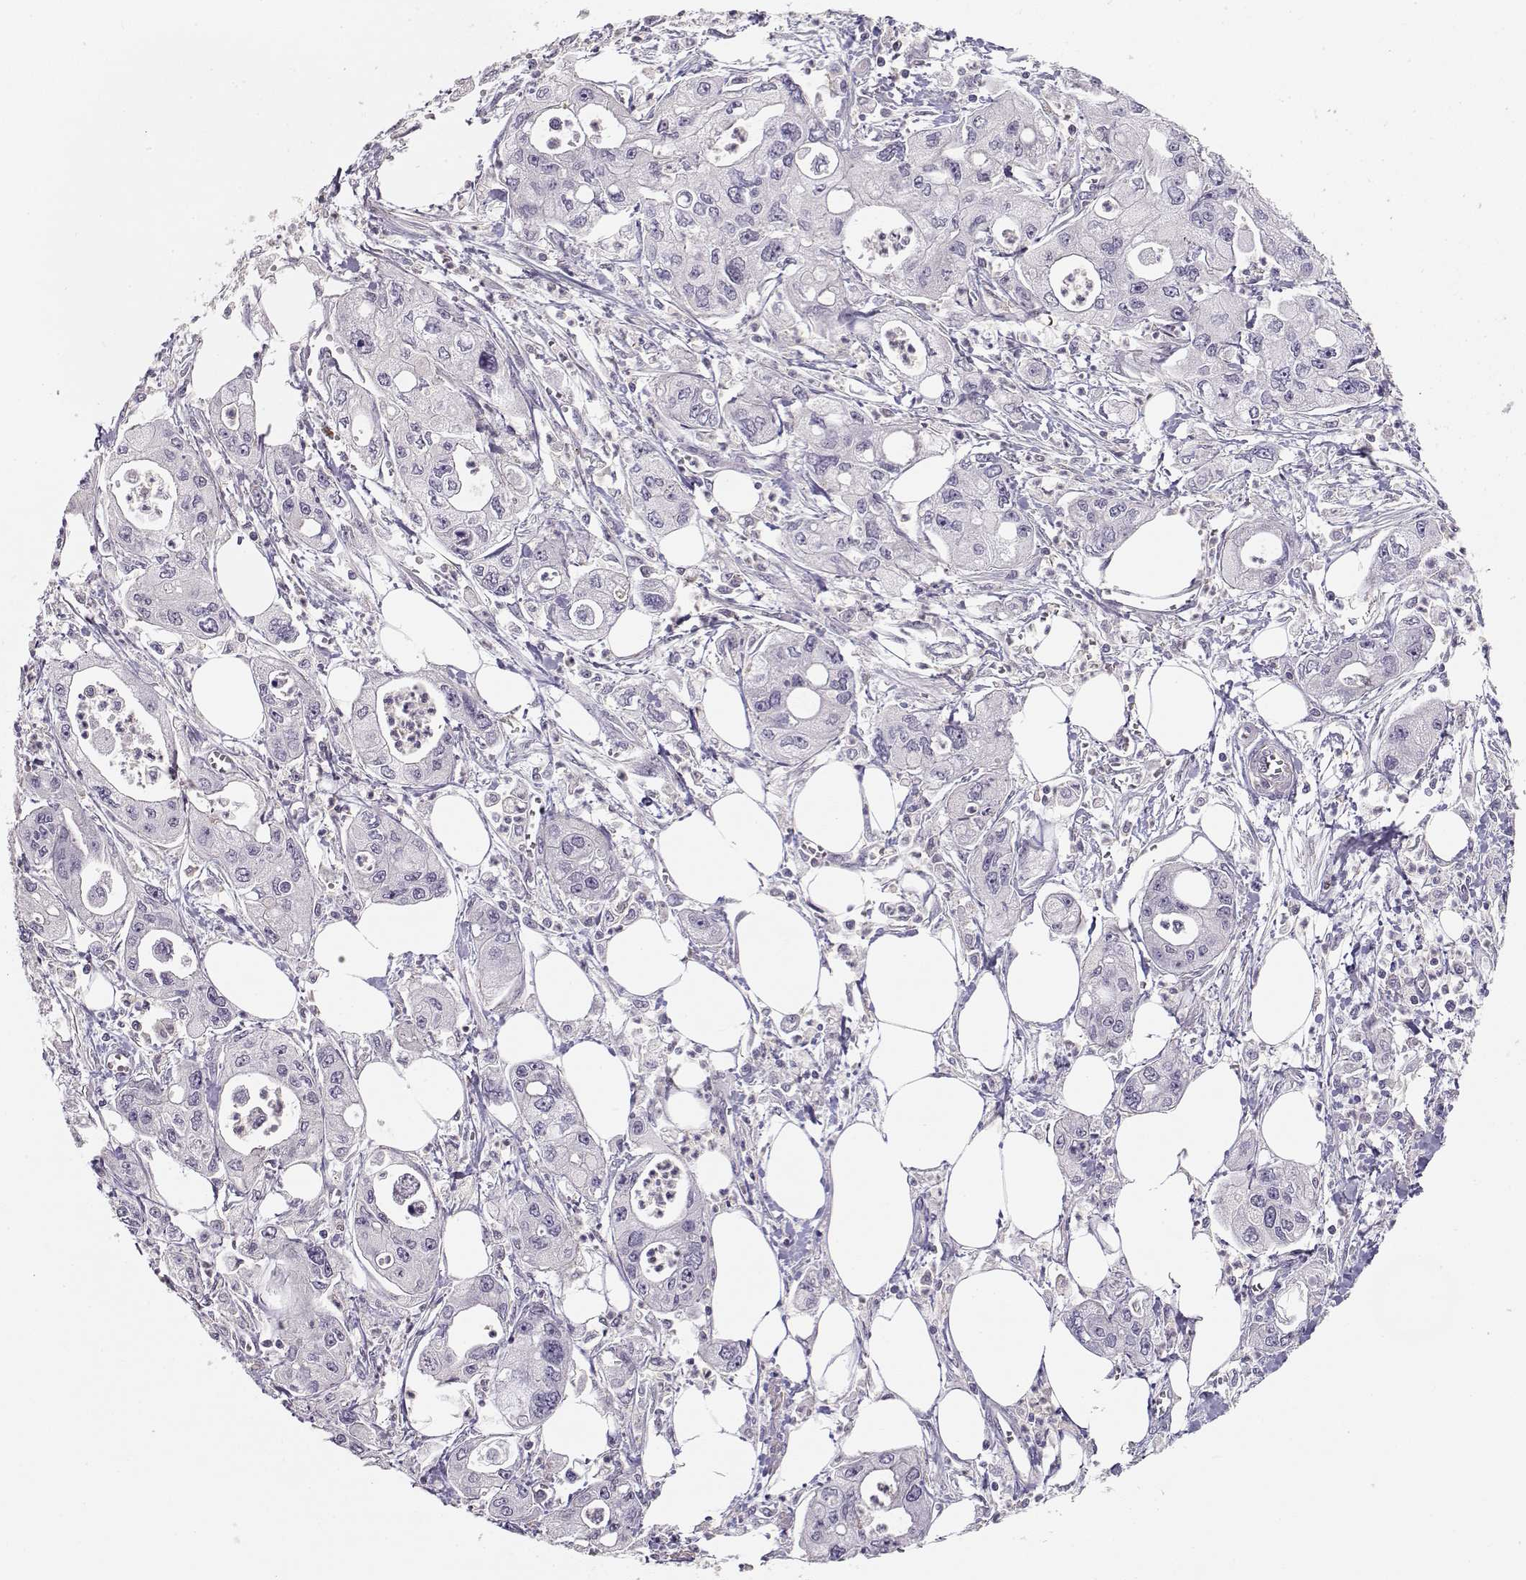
{"staining": {"intensity": "negative", "quantity": "none", "location": "none"}, "tissue": "pancreatic cancer", "cell_type": "Tumor cells", "image_type": "cancer", "snomed": [{"axis": "morphology", "description": "Adenocarcinoma, NOS"}, {"axis": "topography", "description": "Pancreas"}], "caption": "The micrograph exhibits no significant positivity in tumor cells of adenocarcinoma (pancreatic).", "gene": "DAPL1", "patient": {"sex": "male", "age": 70}}